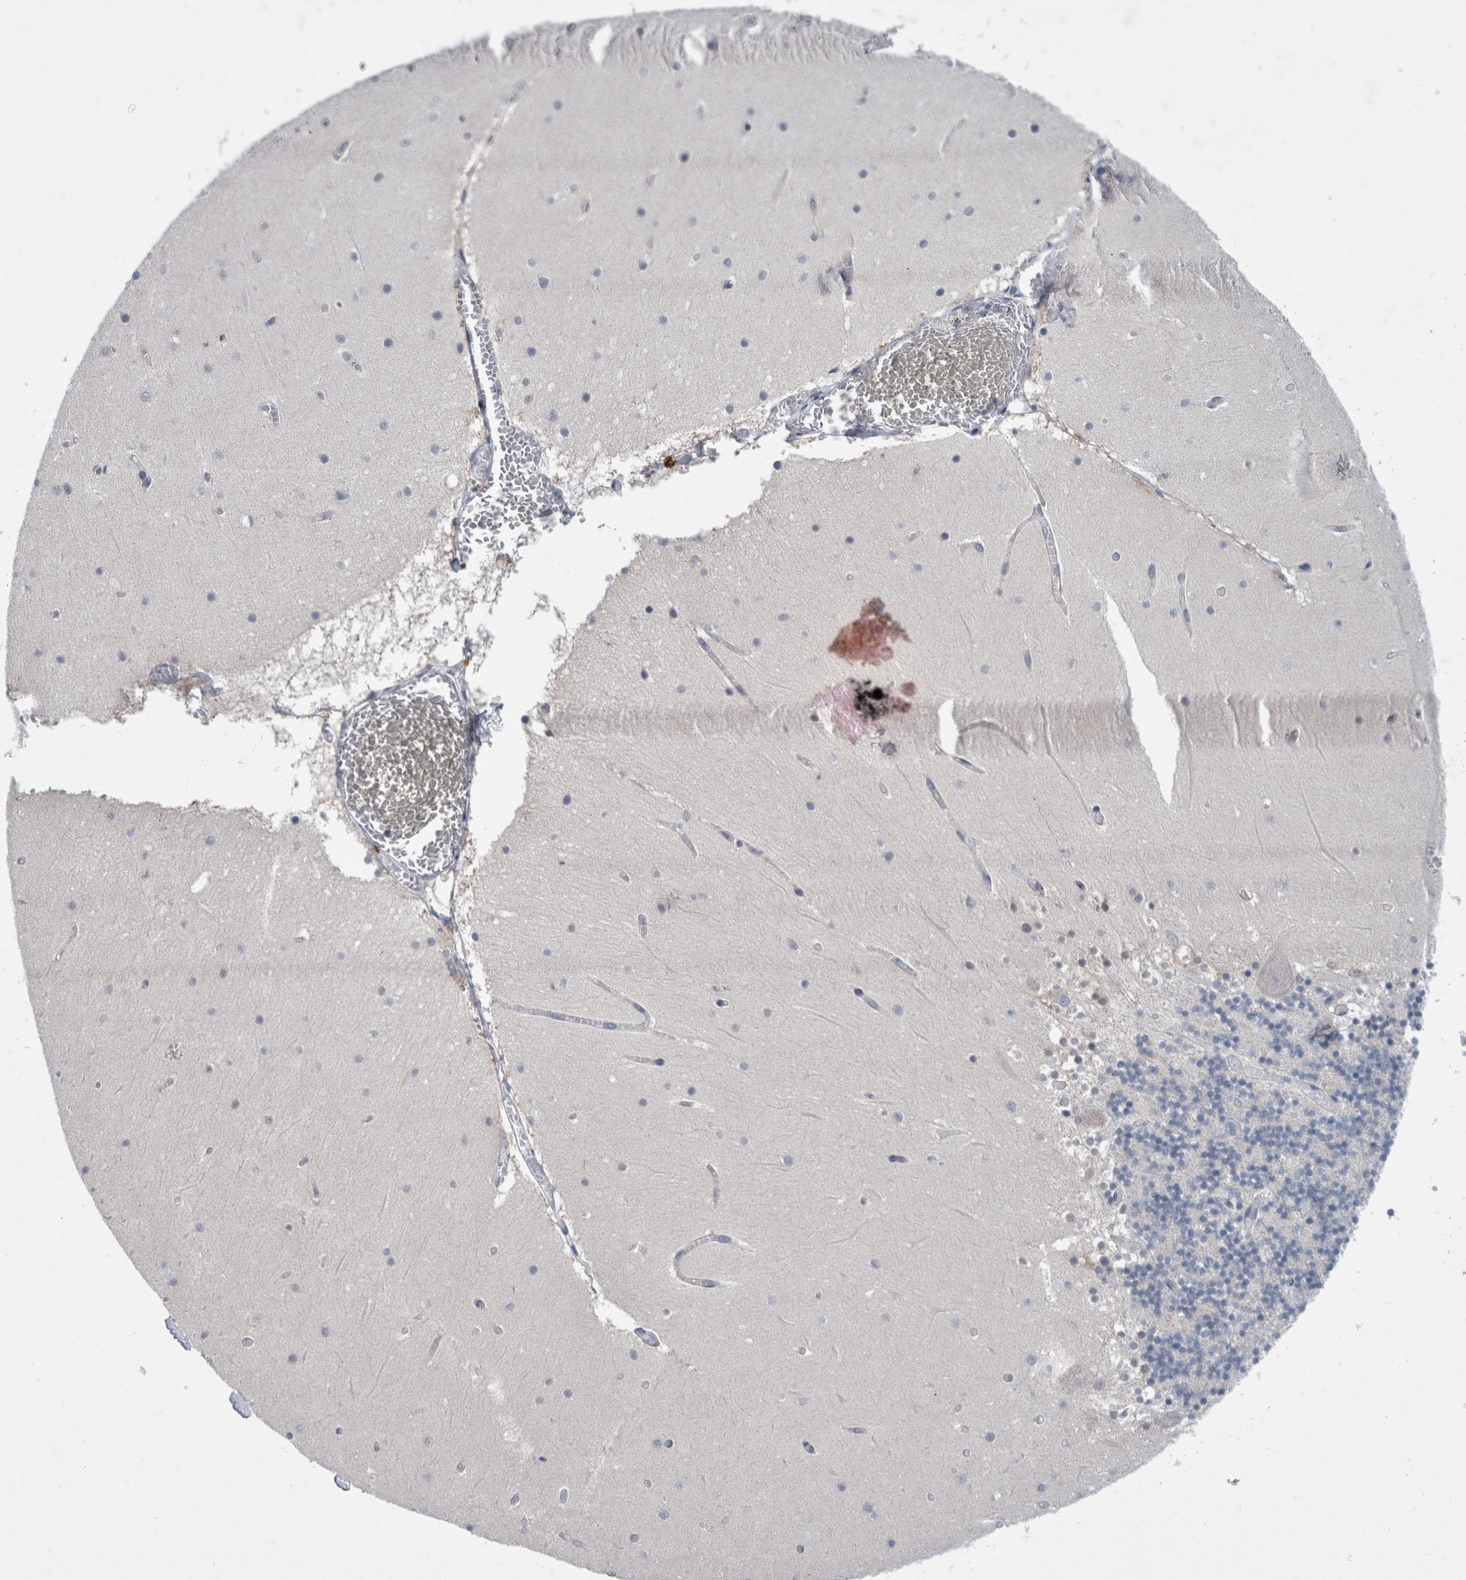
{"staining": {"intensity": "negative", "quantity": "none", "location": "none"}, "tissue": "cerebellum", "cell_type": "Cells in granular layer", "image_type": "normal", "snomed": [{"axis": "morphology", "description": "Normal tissue, NOS"}, {"axis": "topography", "description": "Cerebellum"}], "caption": "This is a photomicrograph of immunohistochemistry (IHC) staining of benign cerebellum, which shows no positivity in cells in granular layer.", "gene": "FAM83H", "patient": {"sex": "female", "age": 28}}